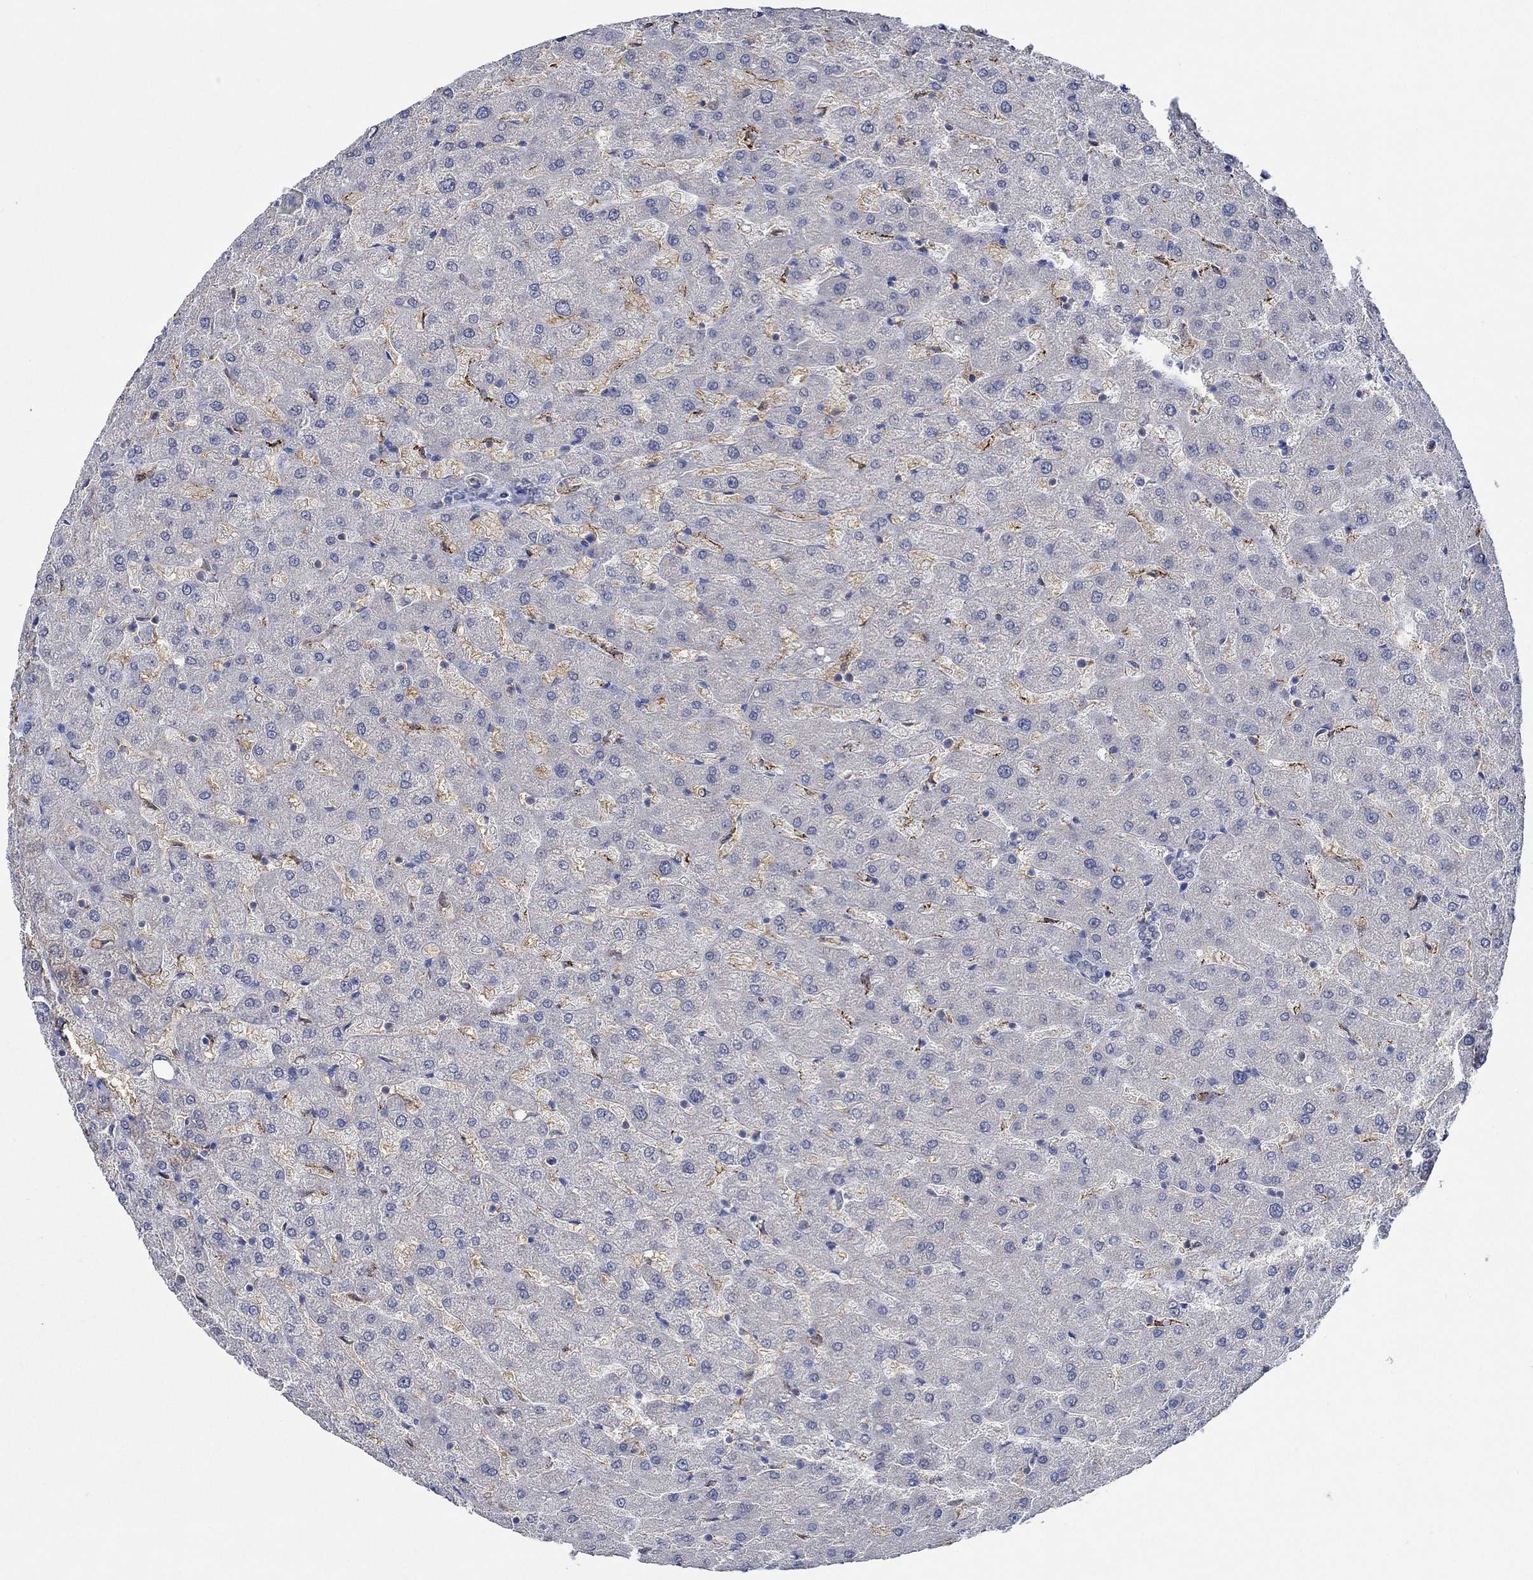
{"staining": {"intensity": "negative", "quantity": "none", "location": "none"}, "tissue": "liver", "cell_type": "Cholangiocytes", "image_type": "normal", "snomed": [{"axis": "morphology", "description": "Normal tissue, NOS"}, {"axis": "topography", "description": "Liver"}], "caption": "Photomicrograph shows no significant protein expression in cholangiocytes of benign liver. Brightfield microscopy of immunohistochemistry stained with DAB (3,3'-diaminobenzidine) (brown) and hematoxylin (blue), captured at high magnification.", "gene": "MPP1", "patient": {"sex": "female", "age": 50}}